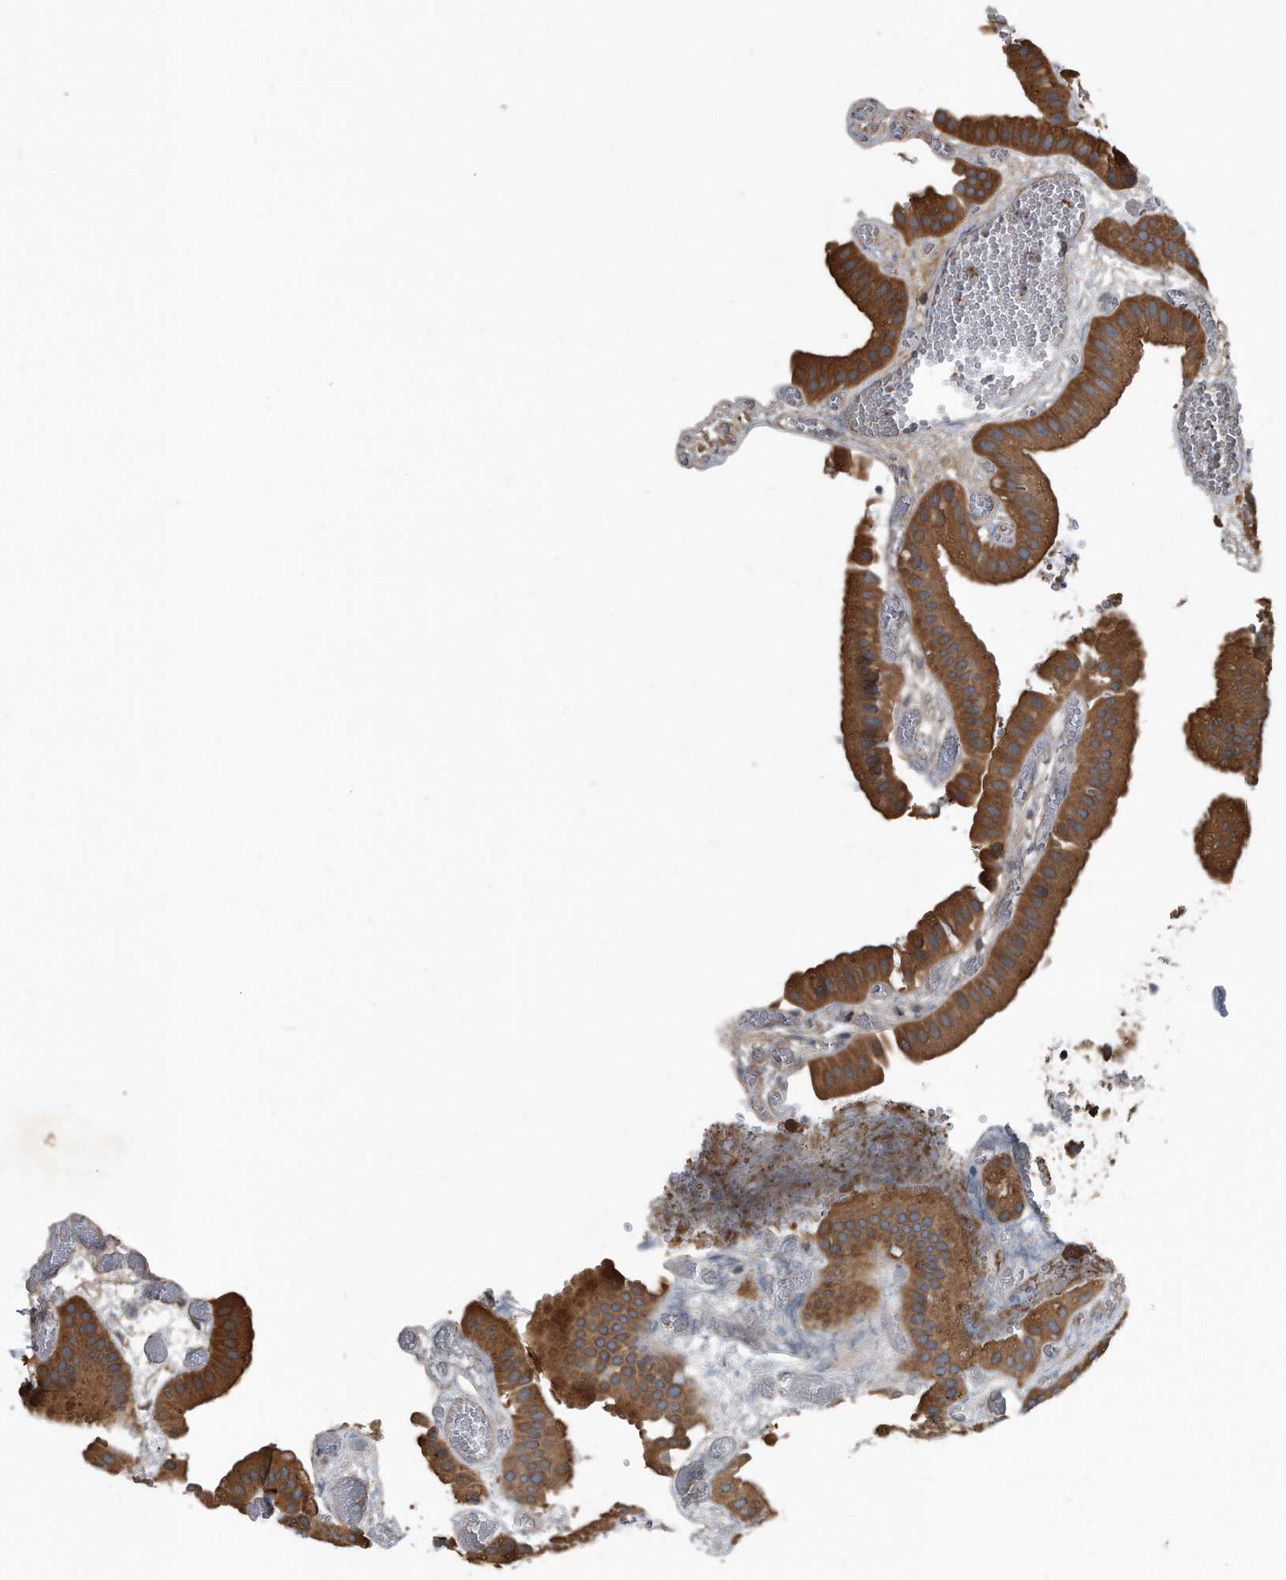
{"staining": {"intensity": "strong", "quantity": ">75%", "location": "cytoplasmic/membranous"}, "tissue": "gallbladder", "cell_type": "Glandular cells", "image_type": "normal", "snomed": [{"axis": "morphology", "description": "Normal tissue, NOS"}, {"axis": "topography", "description": "Gallbladder"}], "caption": "Protein staining shows strong cytoplasmic/membranous positivity in about >75% of glandular cells in benign gallbladder.", "gene": "FAM136A", "patient": {"sex": "female", "age": 64}}